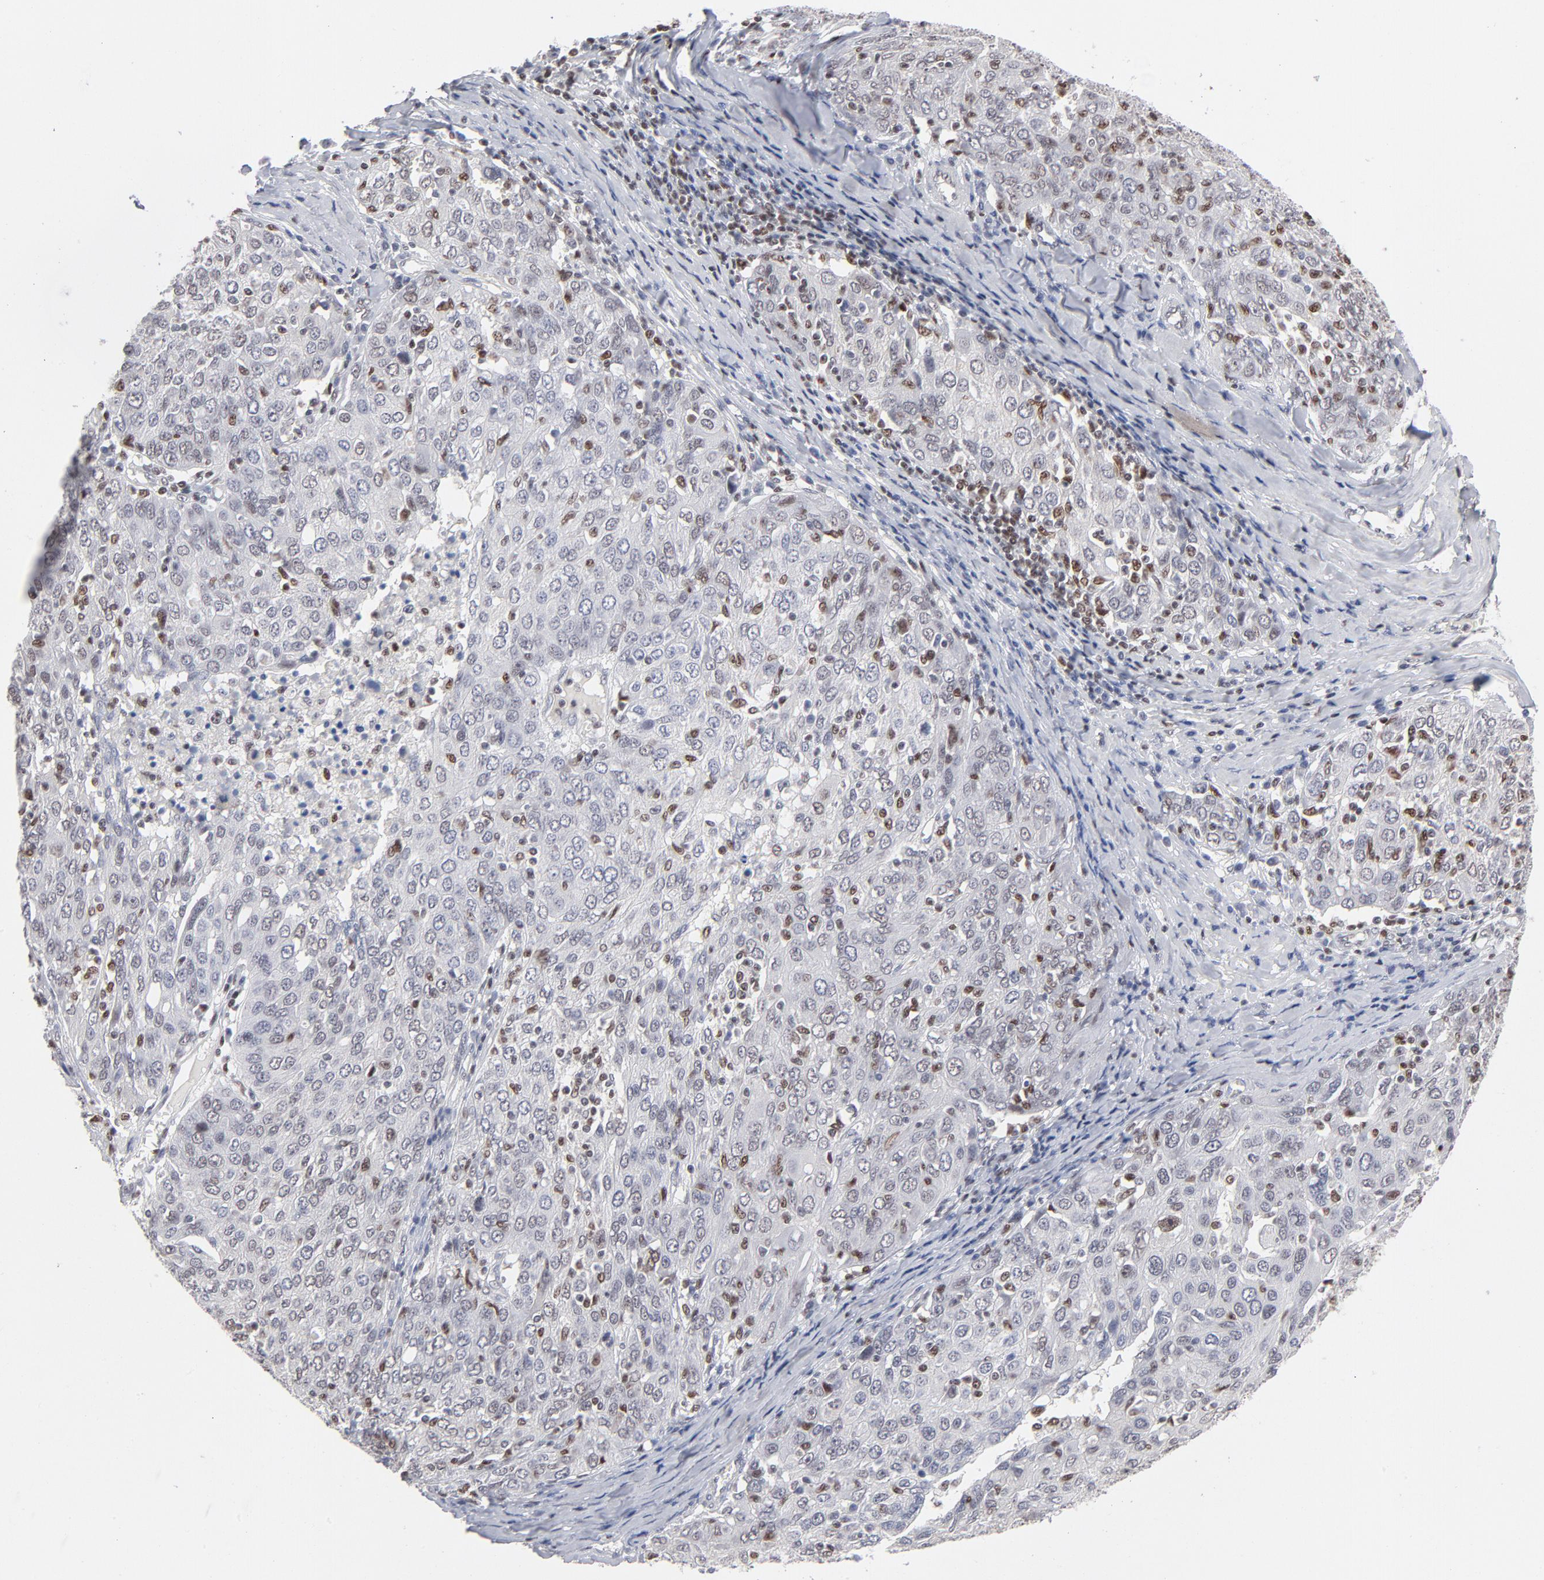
{"staining": {"intensity": "negative", "quantity": "none", "location": "none"}, "tissue": "ovarian cancer", "cell_type": "Tumor cells", "image_type": "cancer", "snomed": [{"axis": "morphology", "description": "Carcinoma, endometroid"}, {"axis": "topography", "description": "Ovary"}], "caption": "Tumor cells are negative for brown protein staining in ovarian cancer.", "gene": "MAX", "patient": {"sex": "female", "age": 50}}